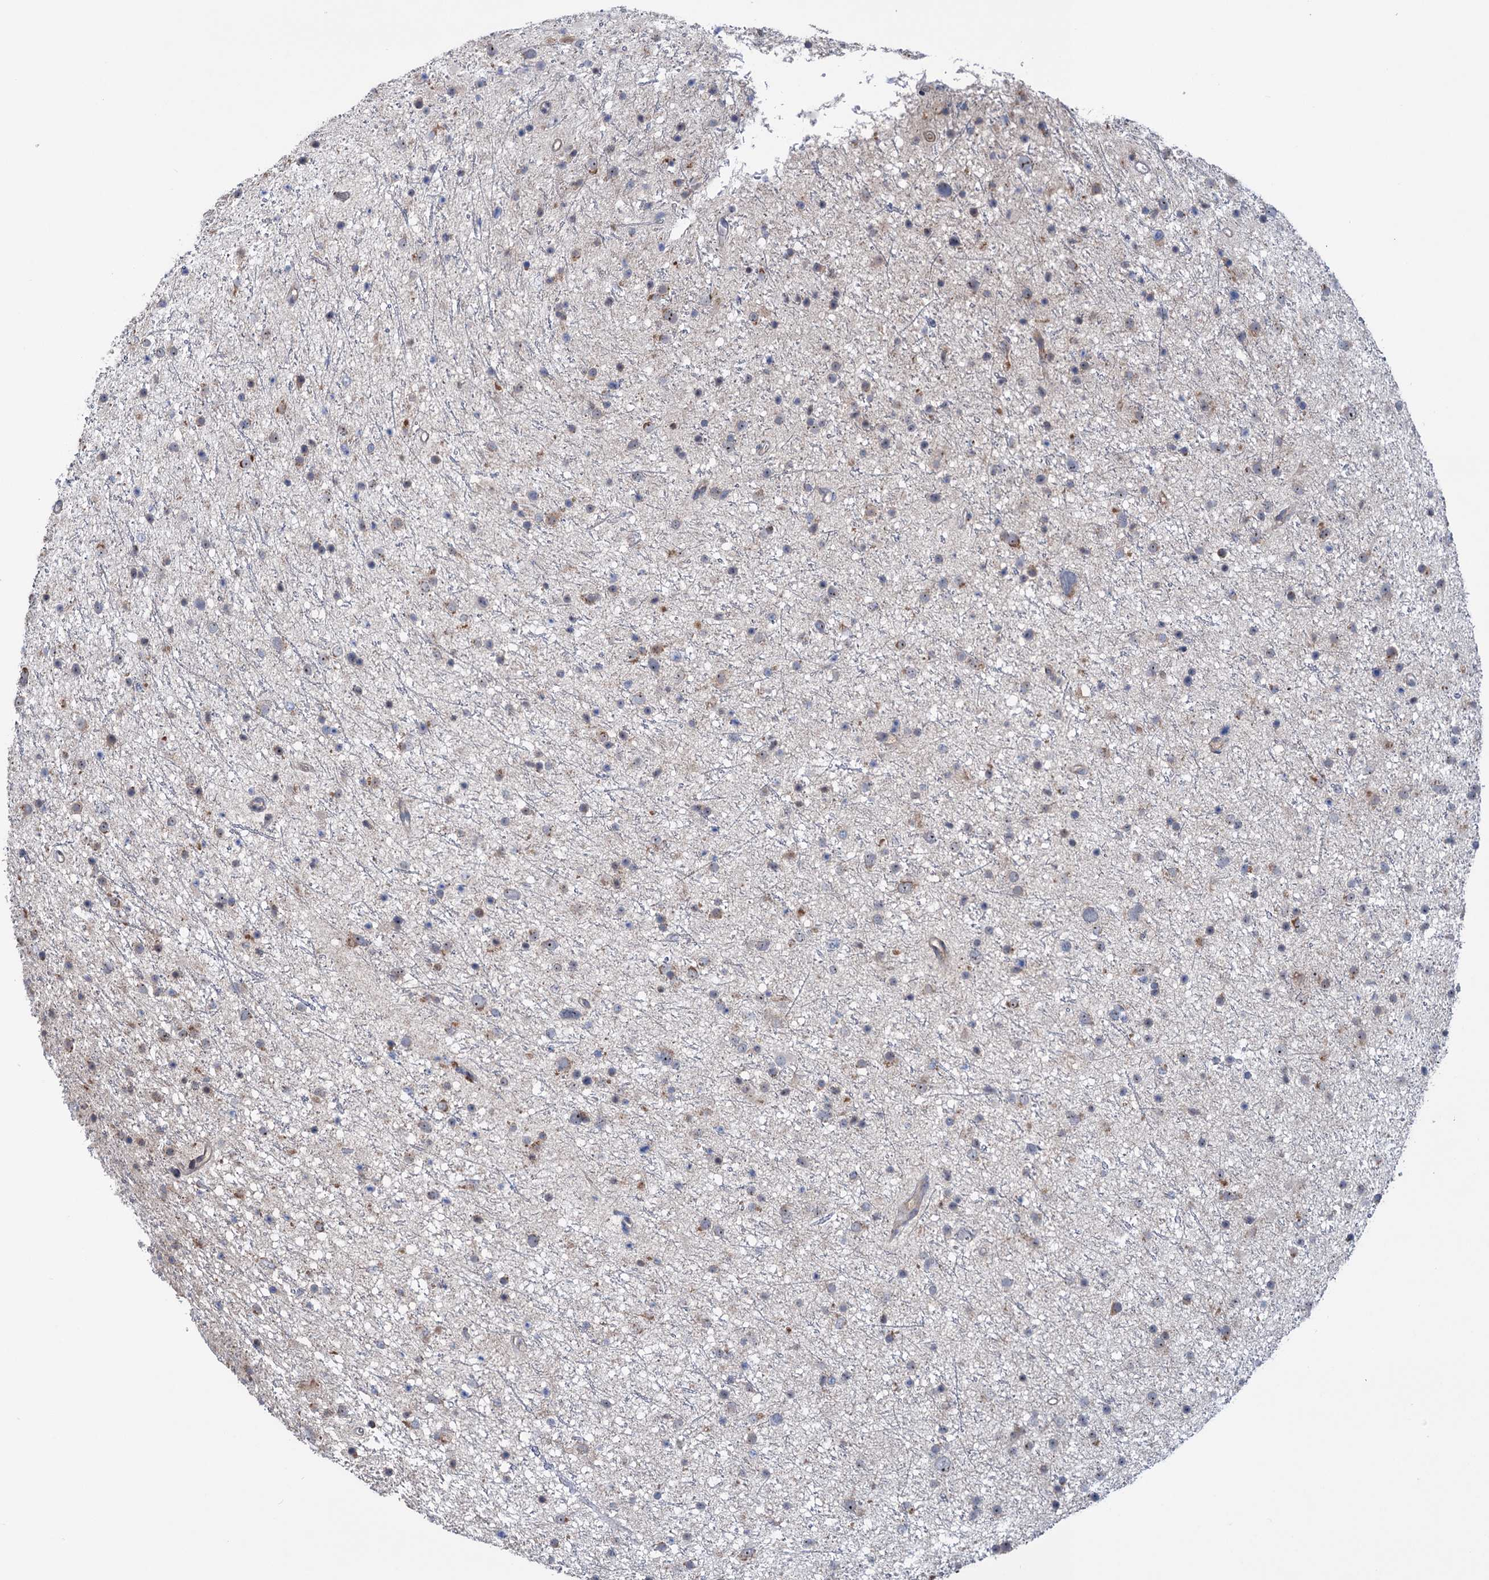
{"staining": {"intensity": "weak", "quantity": "<25%", "location": "cytoplasmic/membranous,nuclear"}, "tissue": "glioma", "cell_type": "Tumor cells", "image_type": "cancer", "snomed": [{"axis": "morphology", "description": "Glioma, malignant, Low grade"}, {"axis": "topography", "description": "Cerebral cortex"}], "caption": "A photomicrograph of human malignant low-grade glioma is negative for staining in tumor cells.", "gene": "HTR3B", "patient": {"sex": "female", "age": 39}}